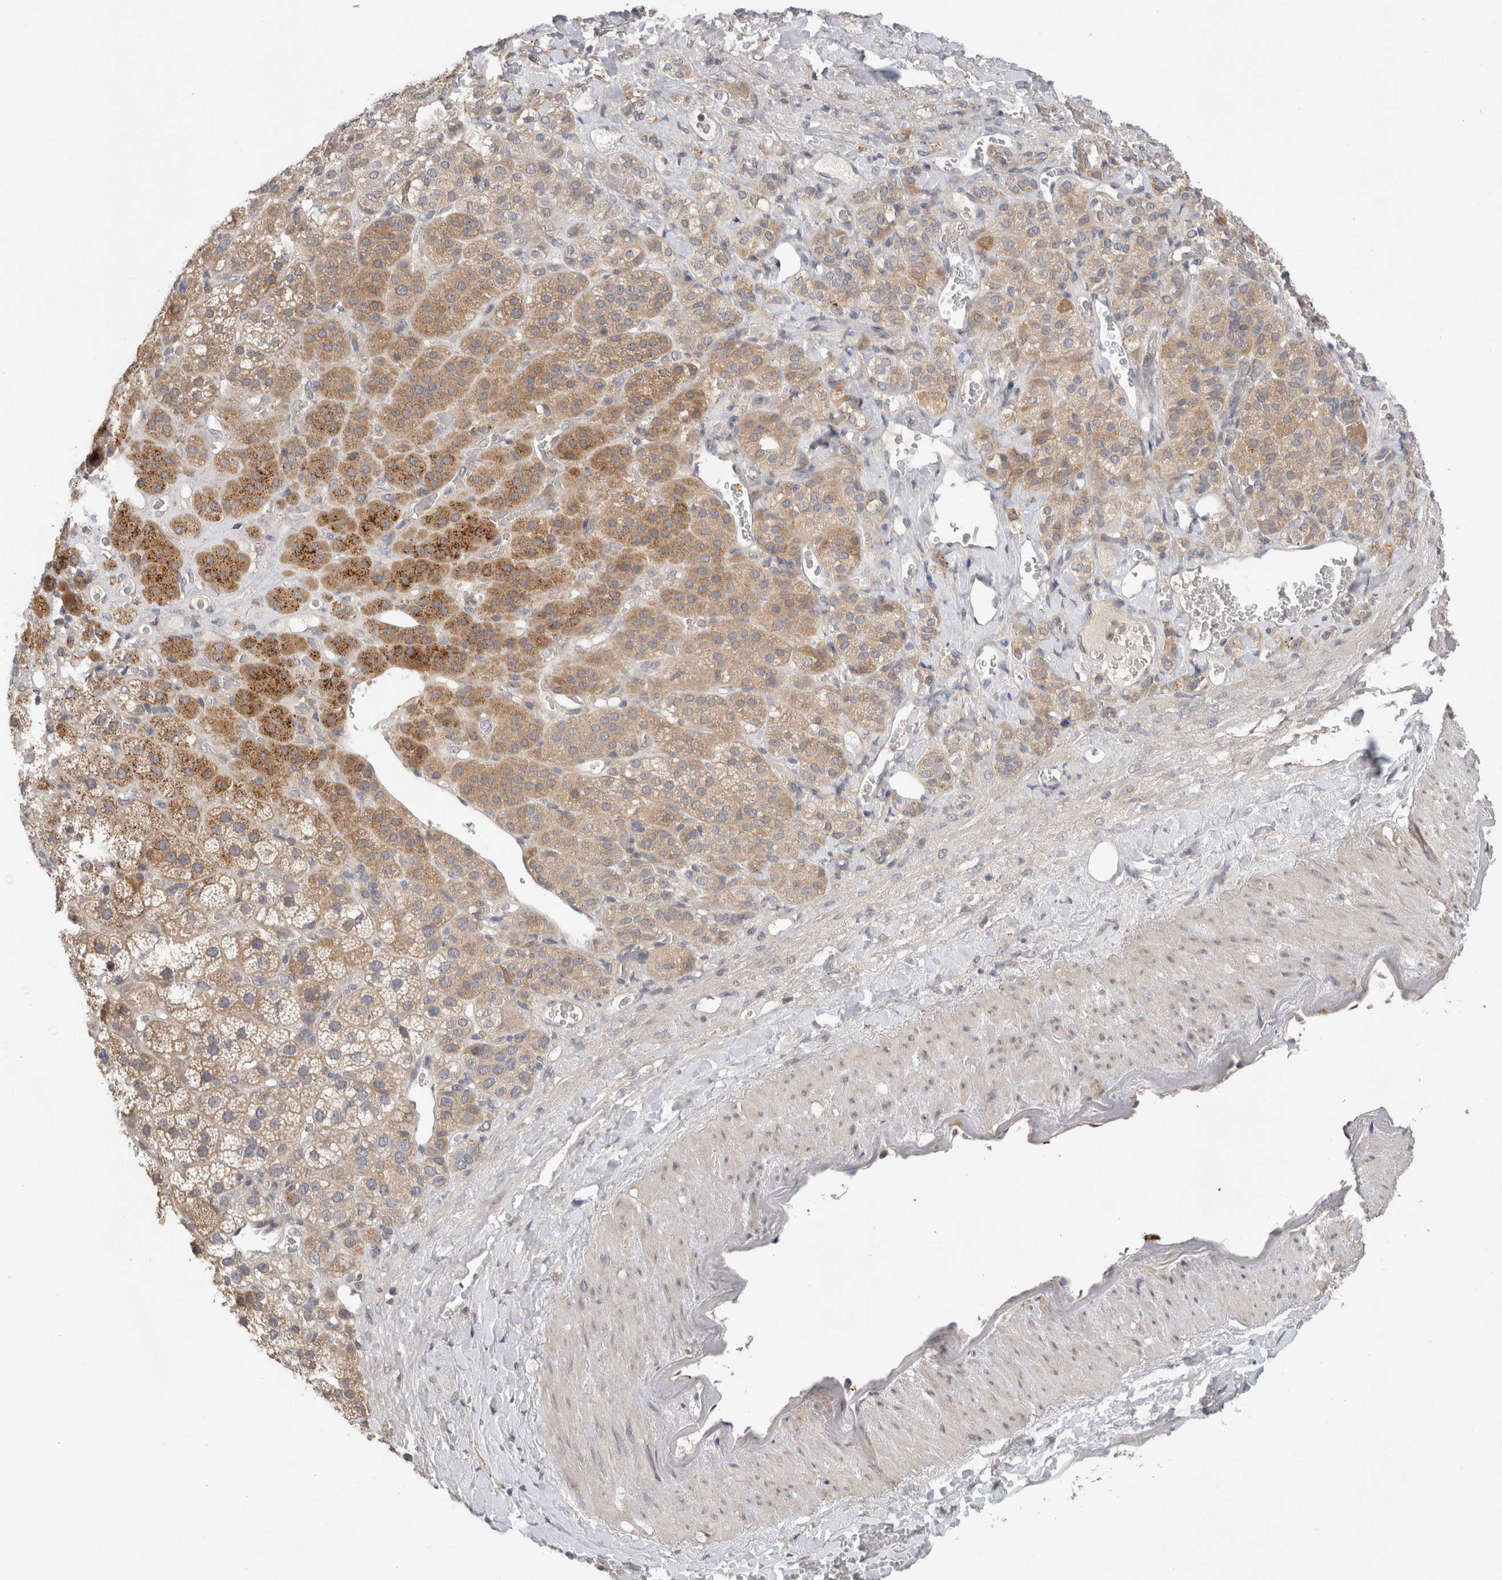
{"staining": {"intensity": "moderate", "quantity": ">75%", "location": "cytoplasmic/membranous"}, "tissue": "adrenal gland", "cell_type": "Glandular cells", "image_type": "normal", "snomed": [{"axis": "morphology", "description": "Normal tissue, NOS"}, {"axis": "topography", "description": "Adrenal gland"}], "caption": "The photomicrograph exhibits staining of unremarkable adrenal gland, revealing moderate cytoplasmic/membranous protein positivity (brown color) within glandular cells. (brown staining indicates protein expression, while blue staining denotes nuclei).", "gene": "SGK1", "patient": {"sex": "male", "age": 57}}